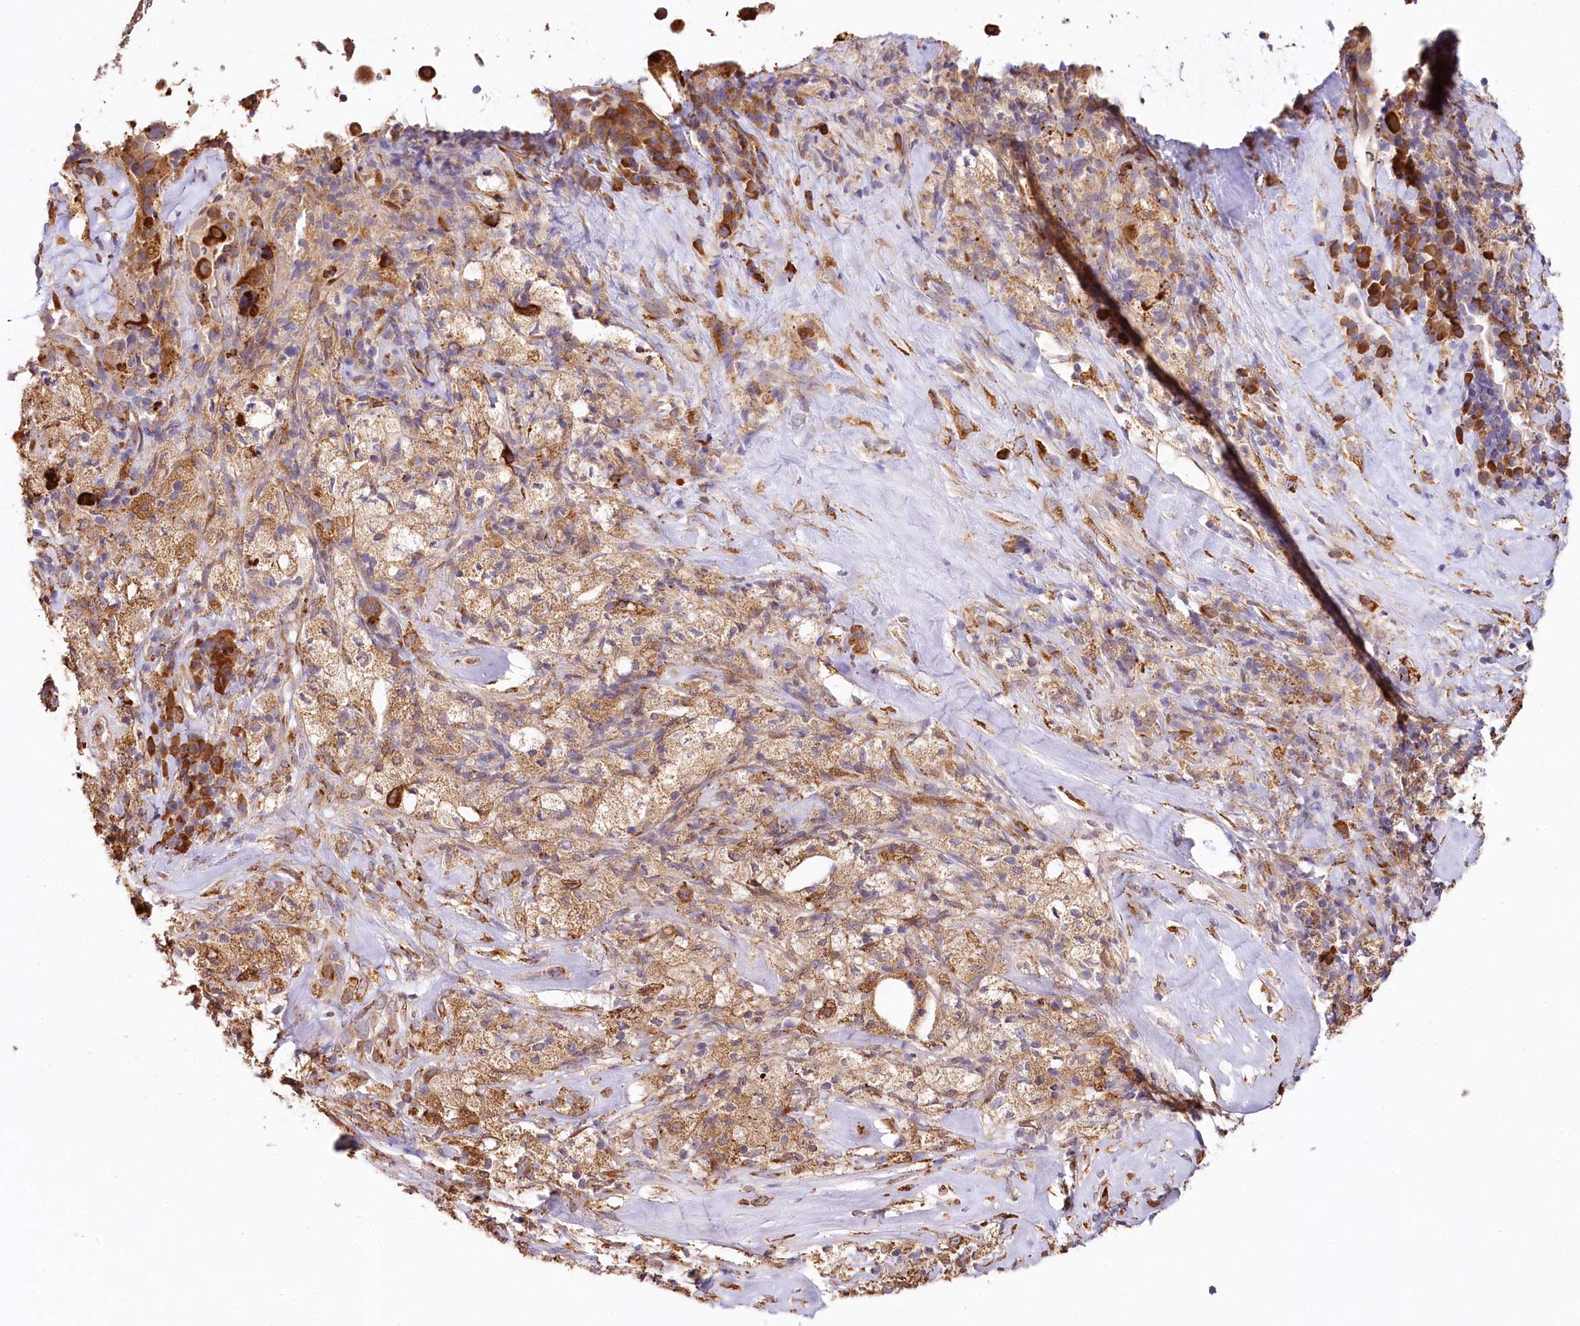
{"staining": {"intensity": "strong", "quantity": ">75%", "location": "cytoplasmic/membranous"}, "tissue": "melanoma", "cell_type": "Tumor cells", "image_type": "cancer", "snomed": [{"axis": "morphology", "description": "Malignant melanoma, Metastatic site"}, {"axis": "topography", "description": "Lymph node"}], "caption": "Human malignant melanoma (metastatic site) stained with a protein marker demonstrates strong staining in tumor cells.", "gene": "VEGFA", "patient": {"sex": "male", "age": 62}}